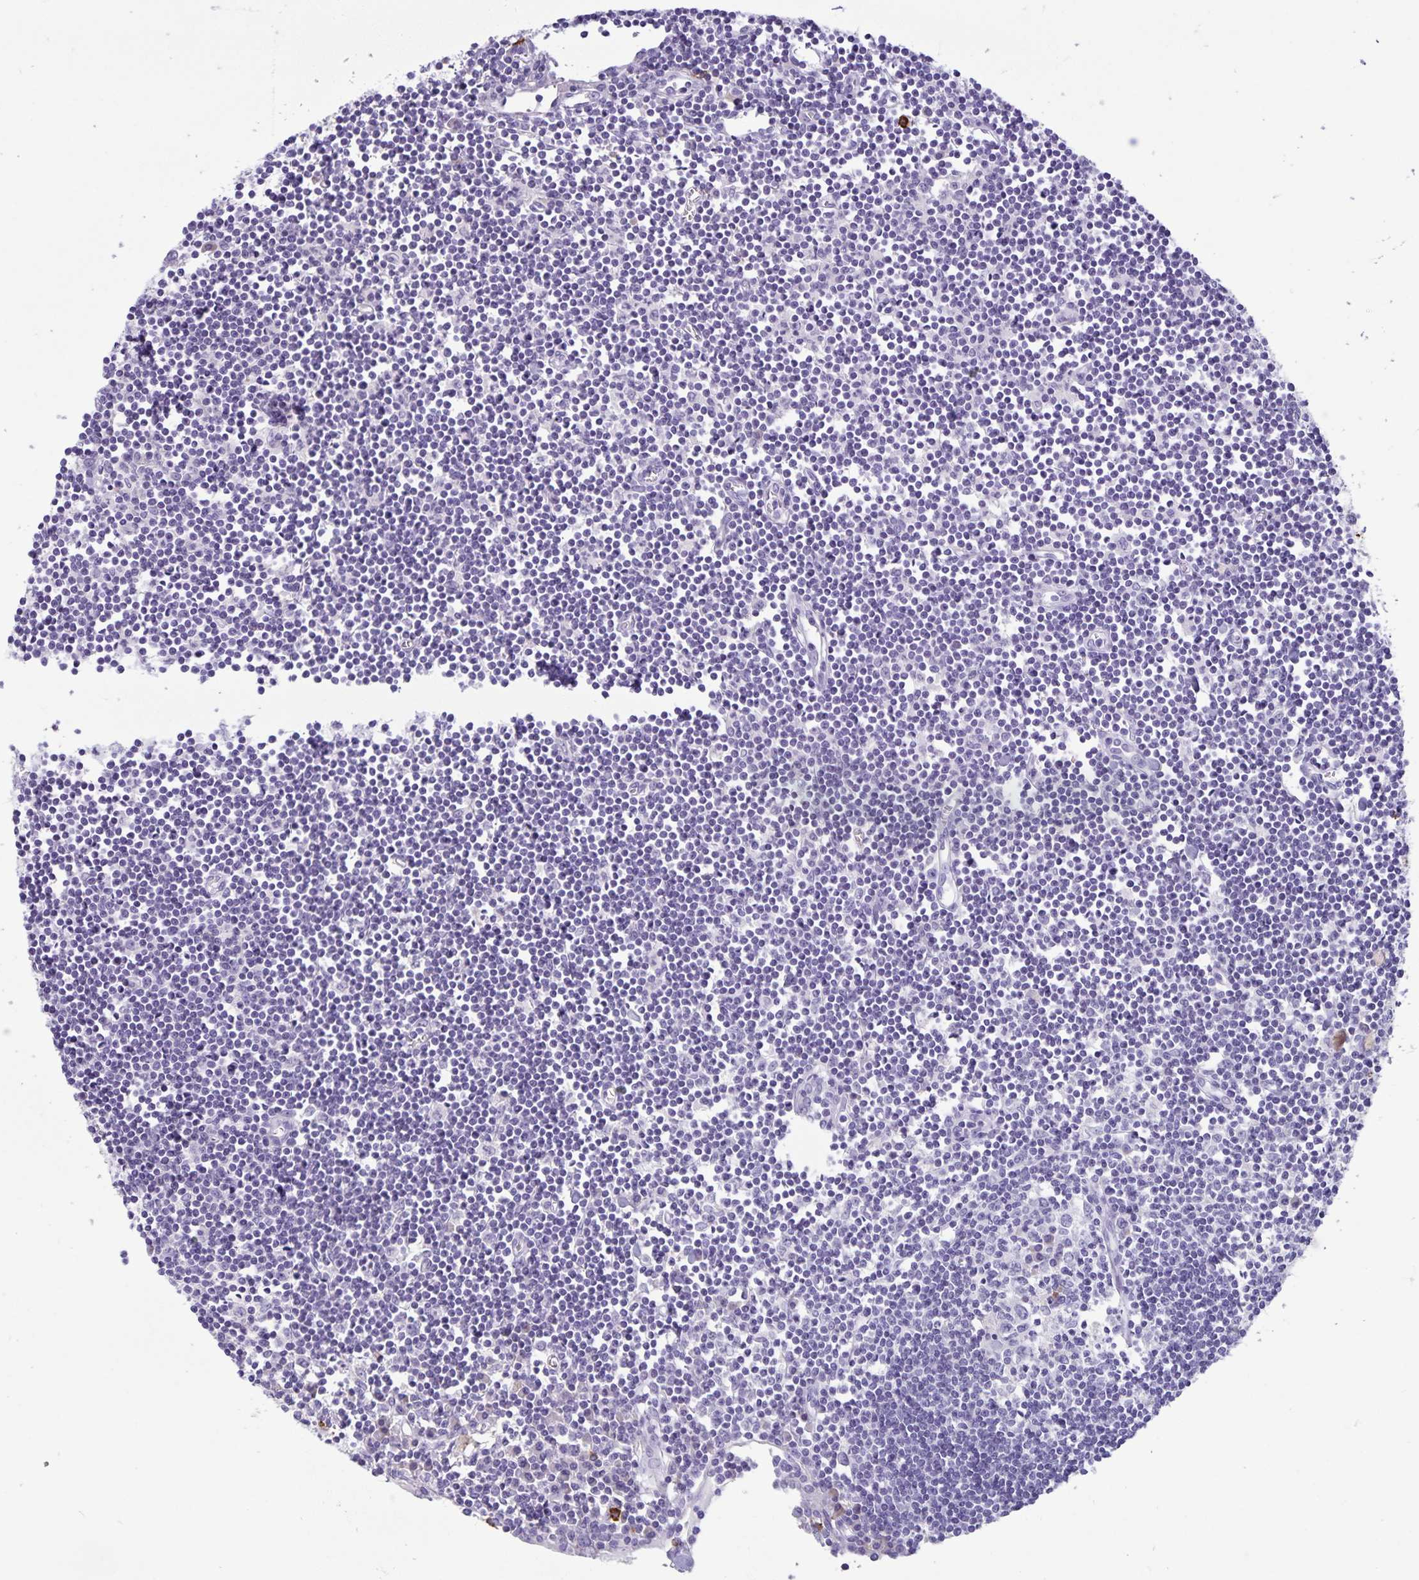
{"staining": {"intensity": "negative", "quantity": "none", "location": "none"}, "tissue": "lymph node", "cell_type": "Germinal center cells", "image_type": "normal", "snomed": [{"axis": "morphology", "description": "Normal tissue, NOS"}, {"axis": "topography", "description": "Lymph node"}], "caption": "A micrograph of human lymph node is negative for staining in germinal center cells. (DAB (3,3'-diaminobenzidine) immunohistochemistry, high magnification).", "gene": "IBTK", "patient": {"sex": "female", "age": 65}}